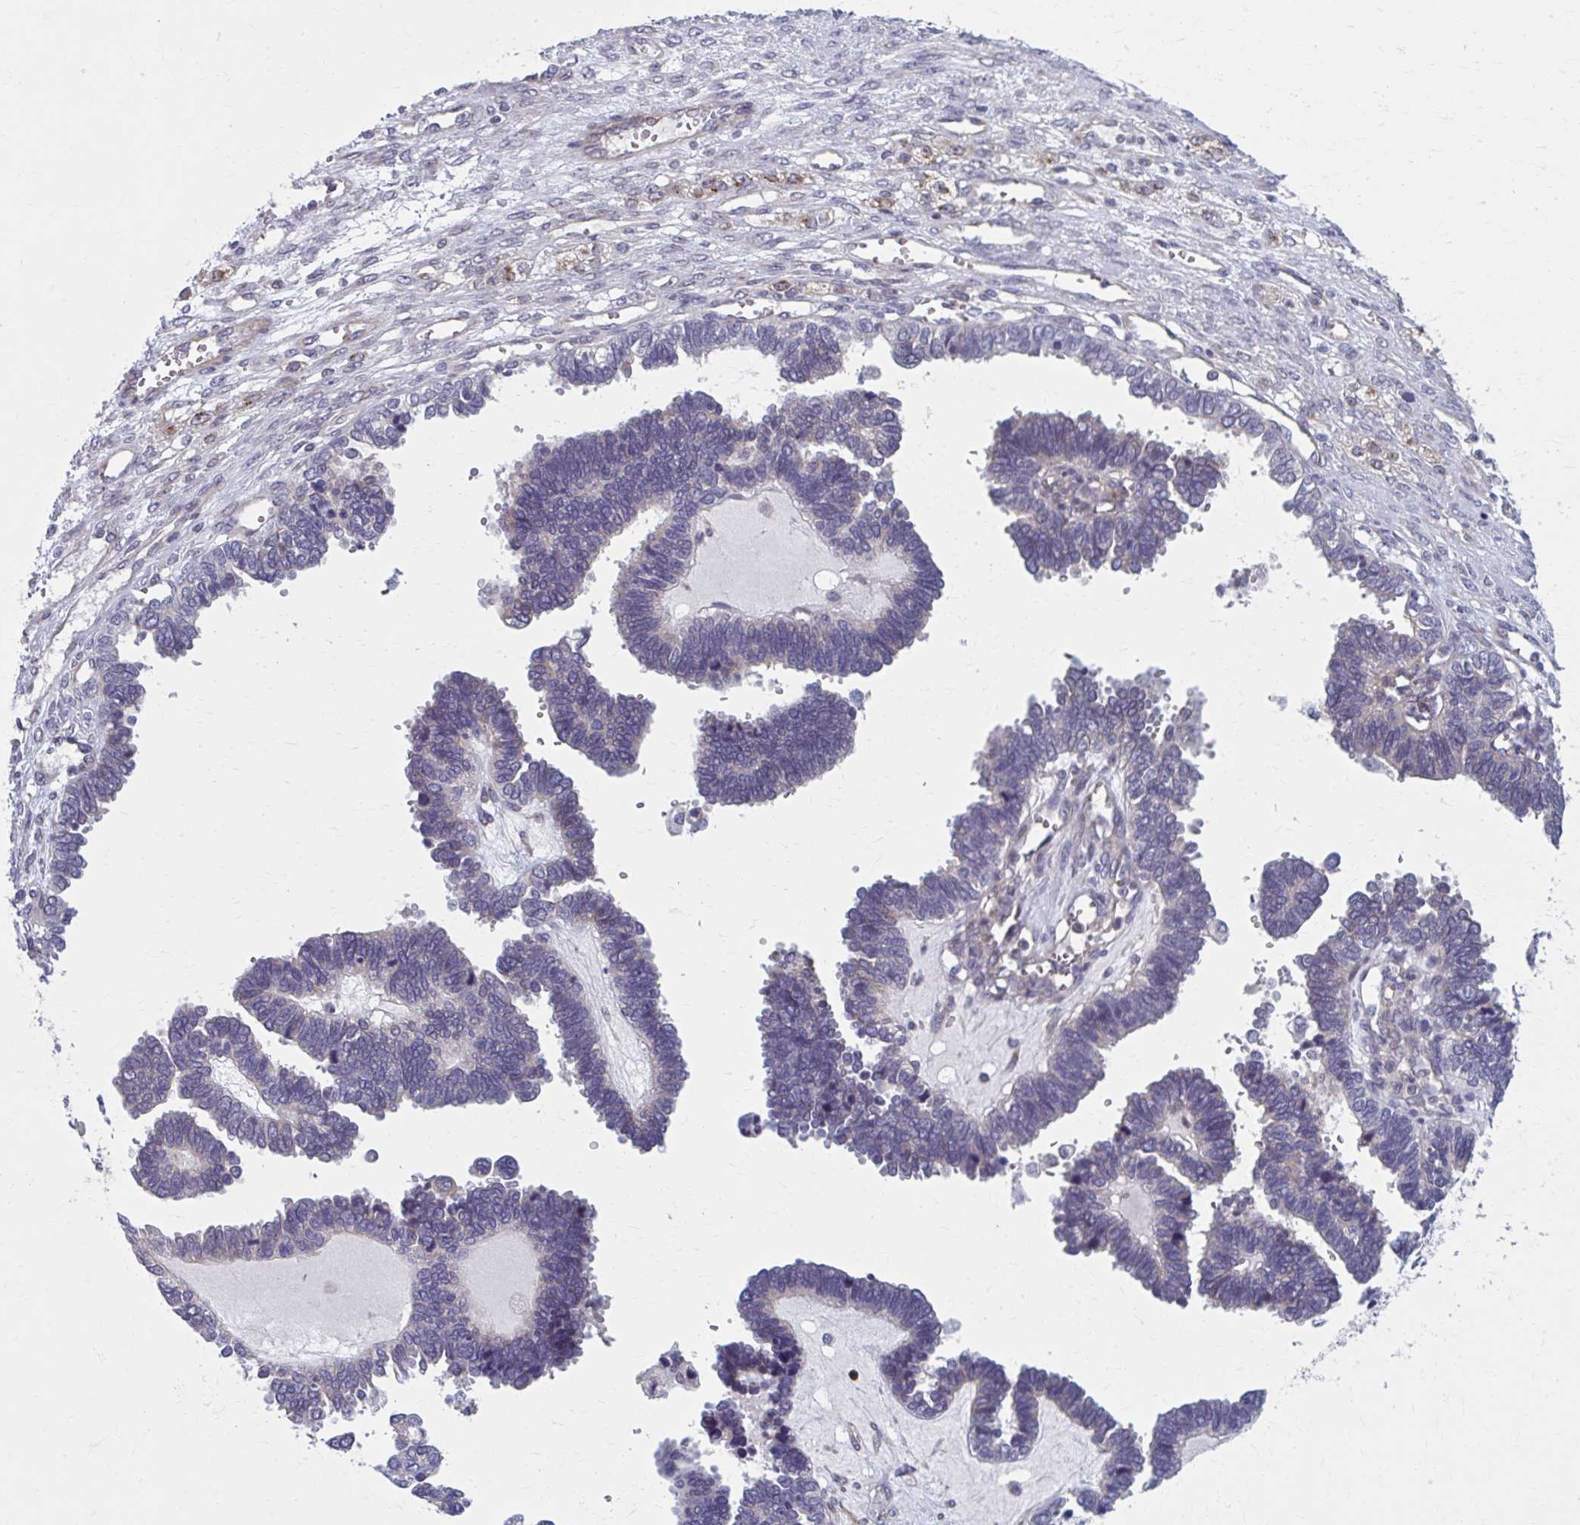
{"staining": {"intensity": "negative", "quantity": "none", "location": "none"}, "tissue": "ovarian cancer", "cell_type": "Tumor cells", "image_type": "cancer", "snomed": [{"axis": "morphology", "description": "Cystadenocarcinoma, serous, NOS"}, {"axis": "topography", "description": "Ovary"}], "caption": "High power microscopy histopathology image of an IHC micrograph of ovarian cancer, revealing no significant positivity in tumor cells.", "gene": "CHST3", "patient": {"sex": "female", "age": 51}}